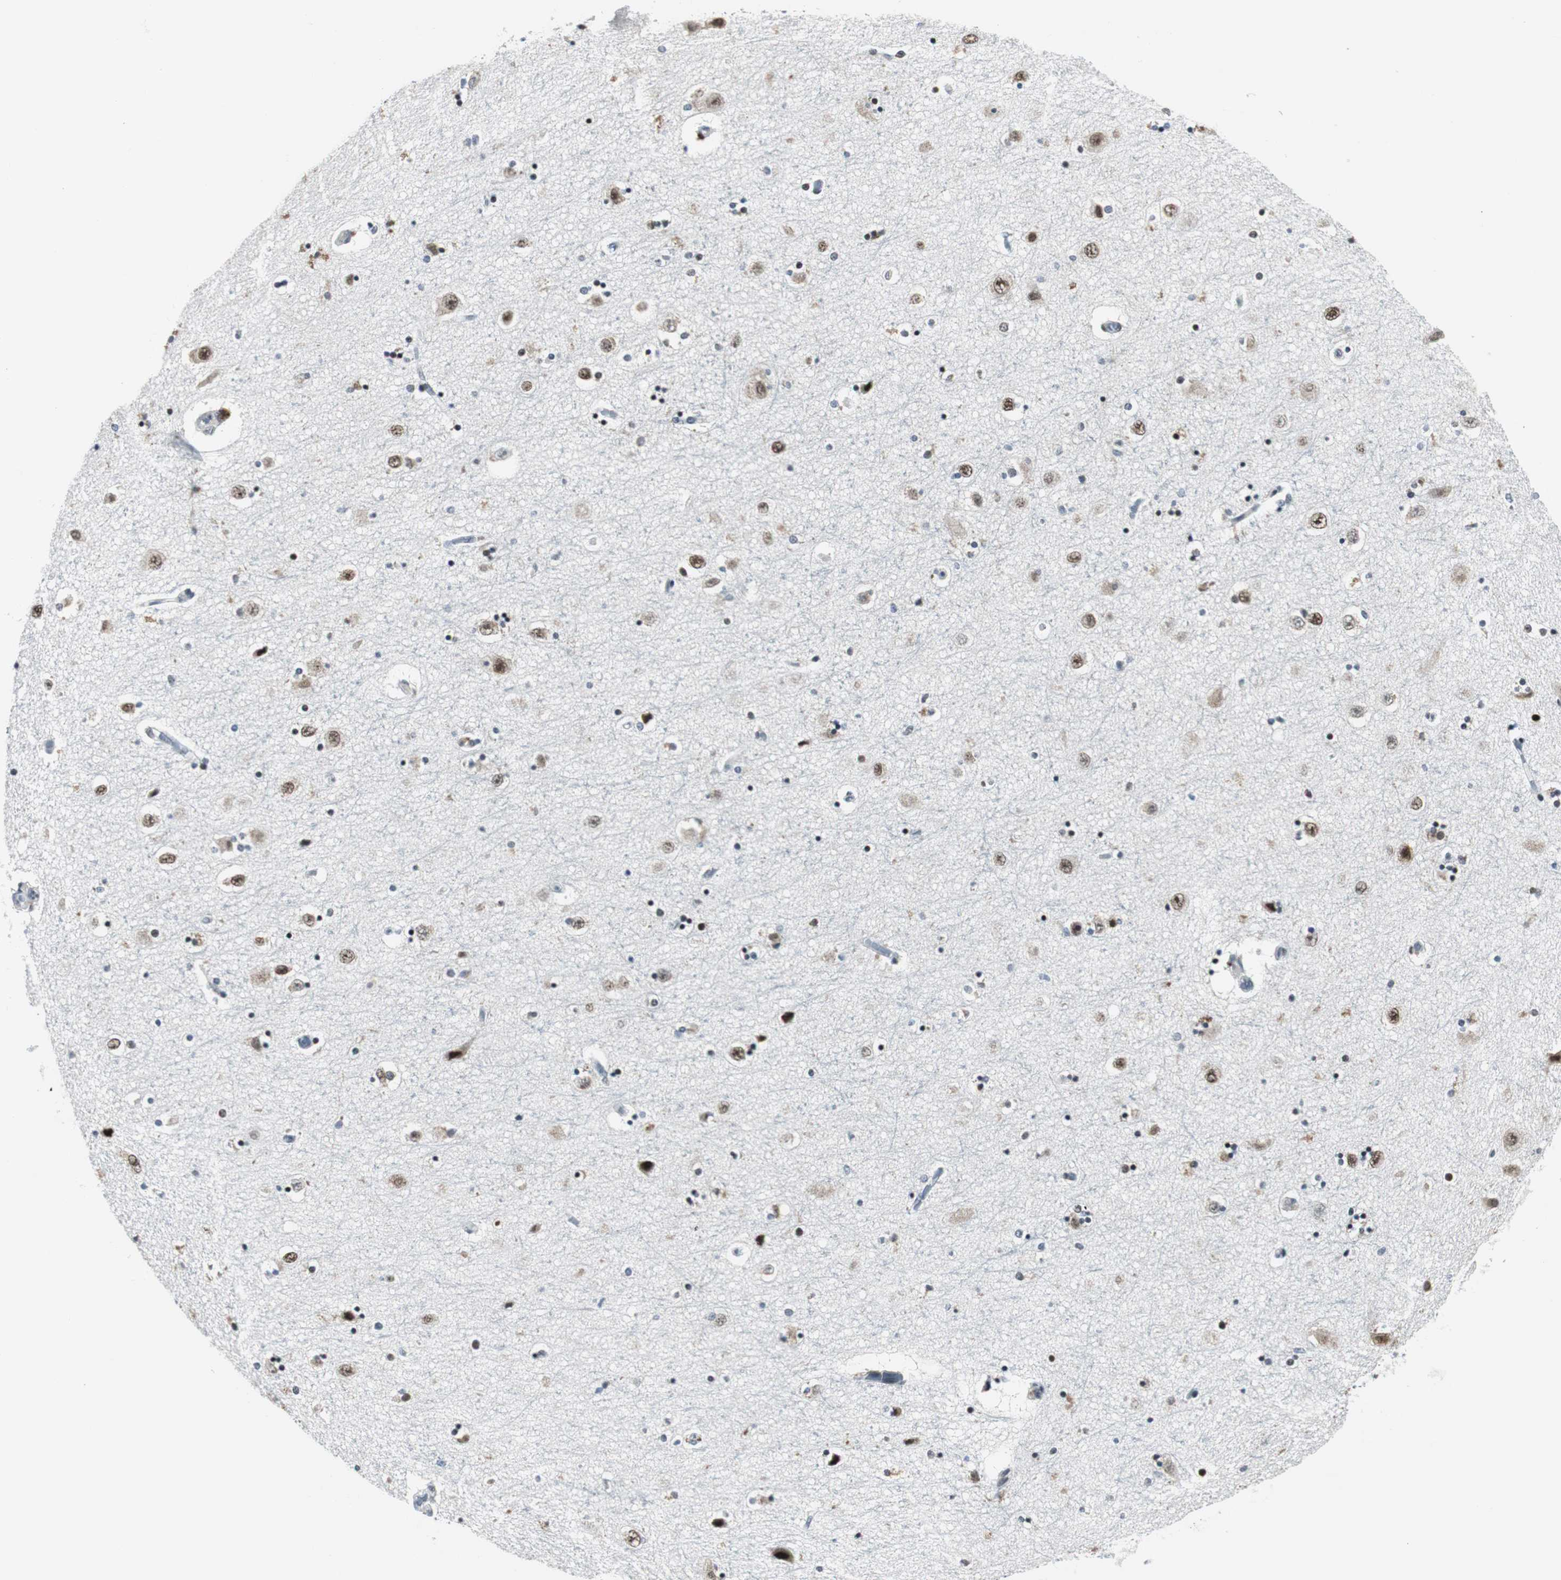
{"staining": {"intensity": "moderate", "quantity": "25%-75%", "location": "nuclear"}, "tissue": "hippocampus", "cell_type": "Glial cells", "image_type": "normal", "snomed": [{"axis": "morphology", "description": "Normal tissue, NOS"}, {"axis": "topography", "description": "Hippocampus"}], "caption": "Glial cells display medium levels of moderate nuclear staining in approximately 25%-75% of cells in benign hippocampus.", "gene": "MTA1", "patient": {"sex": "female", "age": 54}}